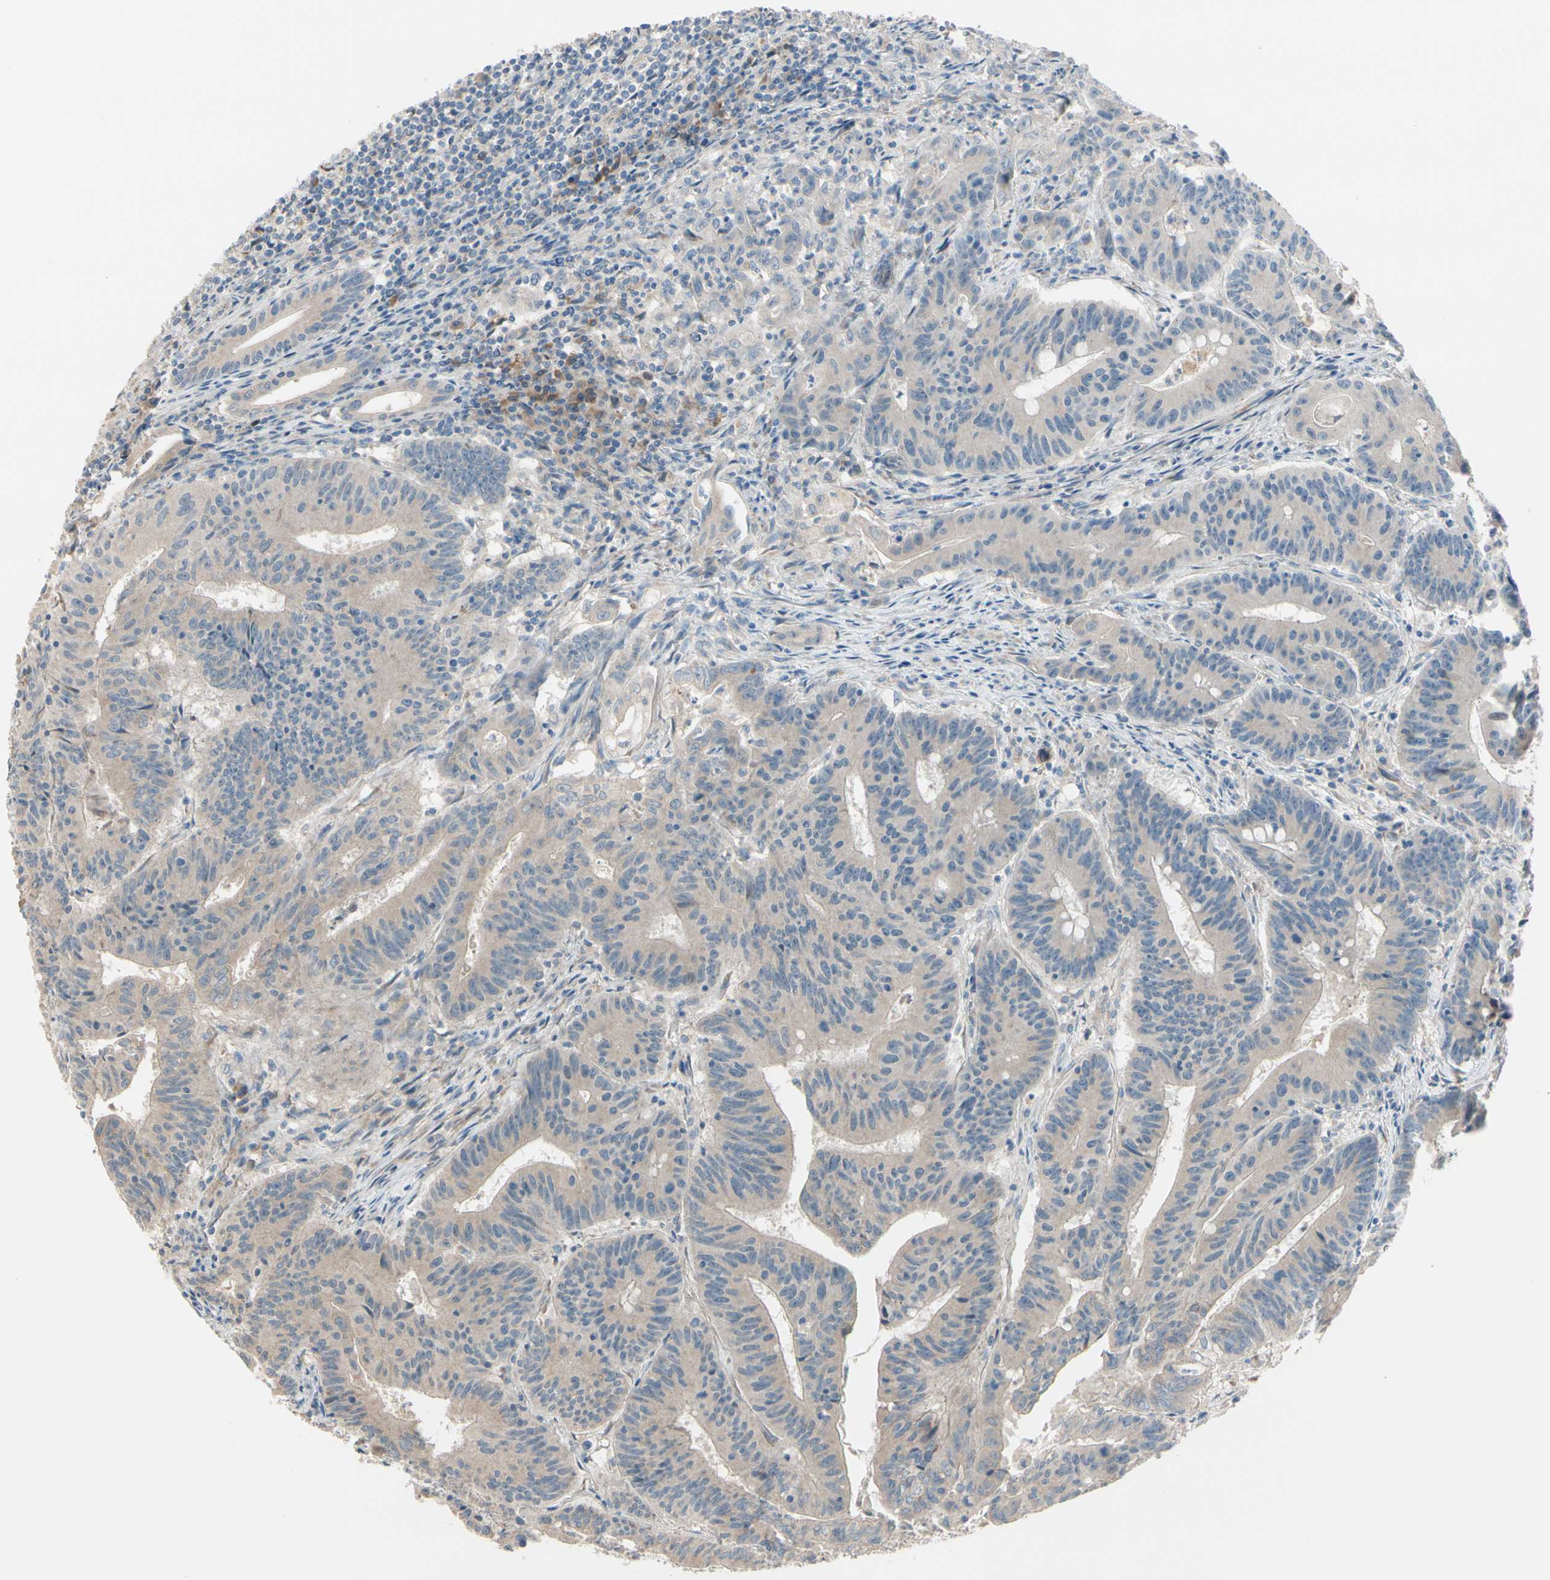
{"staining": {"intensity": "weak", "quantity": ">75%", "location": "cytoplasmic/membranous"}, "tissue": "colorectal cancer", "cell_type": "Tumor cells", "image_type": "cancer", "snomed": [{"axis": "morphology", "description": "Adenocarcinoma, NOS"}, {"axis": "topography", "description": "Colon"}], "caption": "High-magnification brightfield microscopy of colorectal cancer (adenocarcinoma) stained with DAB (3,3'-diaminobenzidine) (brown) and counterstained with hematoxylin (blue). tumor cells exhibit weak cytoplasmic/membranous expression is present in approximately>75% of cells.", "gene": "EPHA3", "patient": {"sex": "male", "age": 45}}